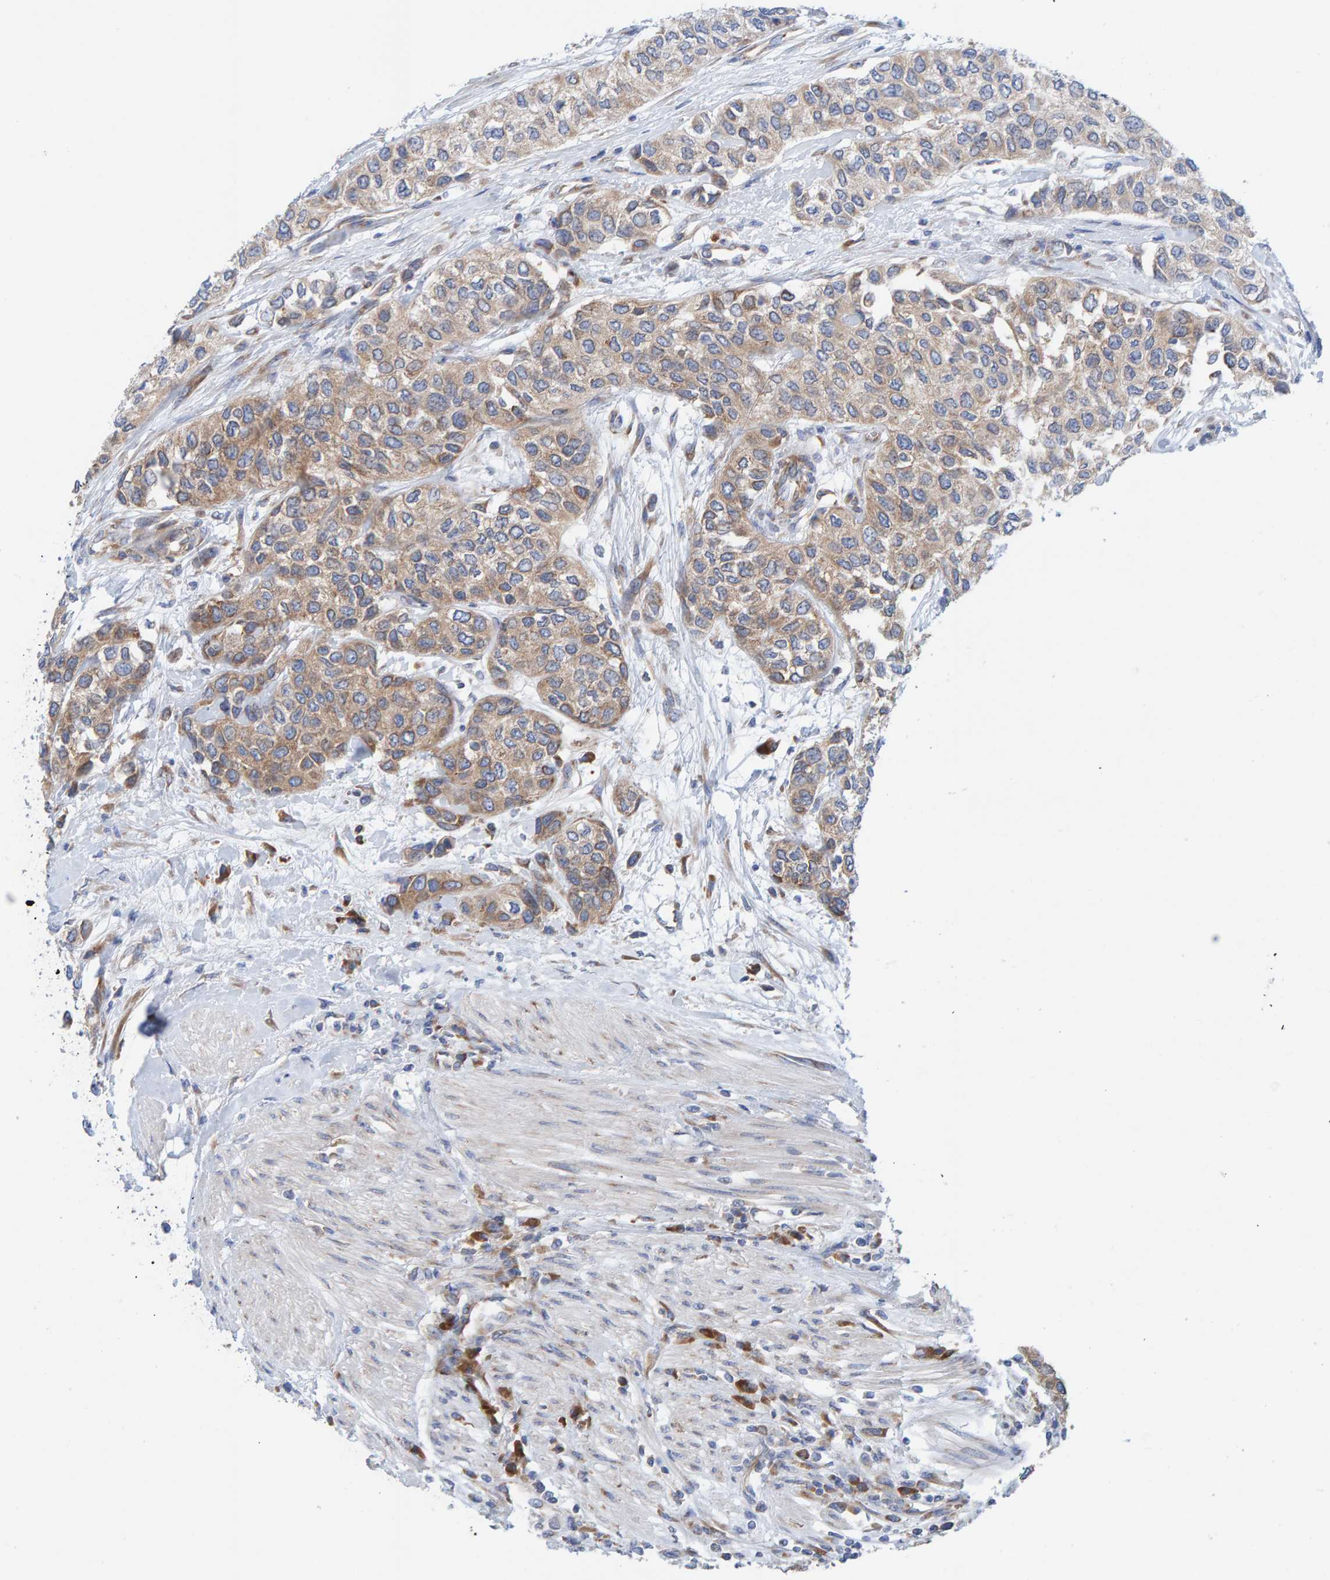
{"staining": {"intensity": "weak", "quantity": ">75%", "location": "cytoplasmic/membranous"}, "tissue": "urothelial cancer", "cell_type": "Tumor cells", "image_type": "cancer", "snomed": [{"axis": "morphology", "description": "Urothelial carcinoma, High grade"}, {"axis": "topography", "description": "Urinary bladder"}], "caption": "Immunohistochemistry photomicrograph of urothelial carcinoma (high-grade) stained for a protein (brown), which displays low levels of weak cytoplasmic/membranous positivity in about >75% of tumor cells.", "gene": "CDK5RAP3", "patient": {"sex": "female", "age": 56}}